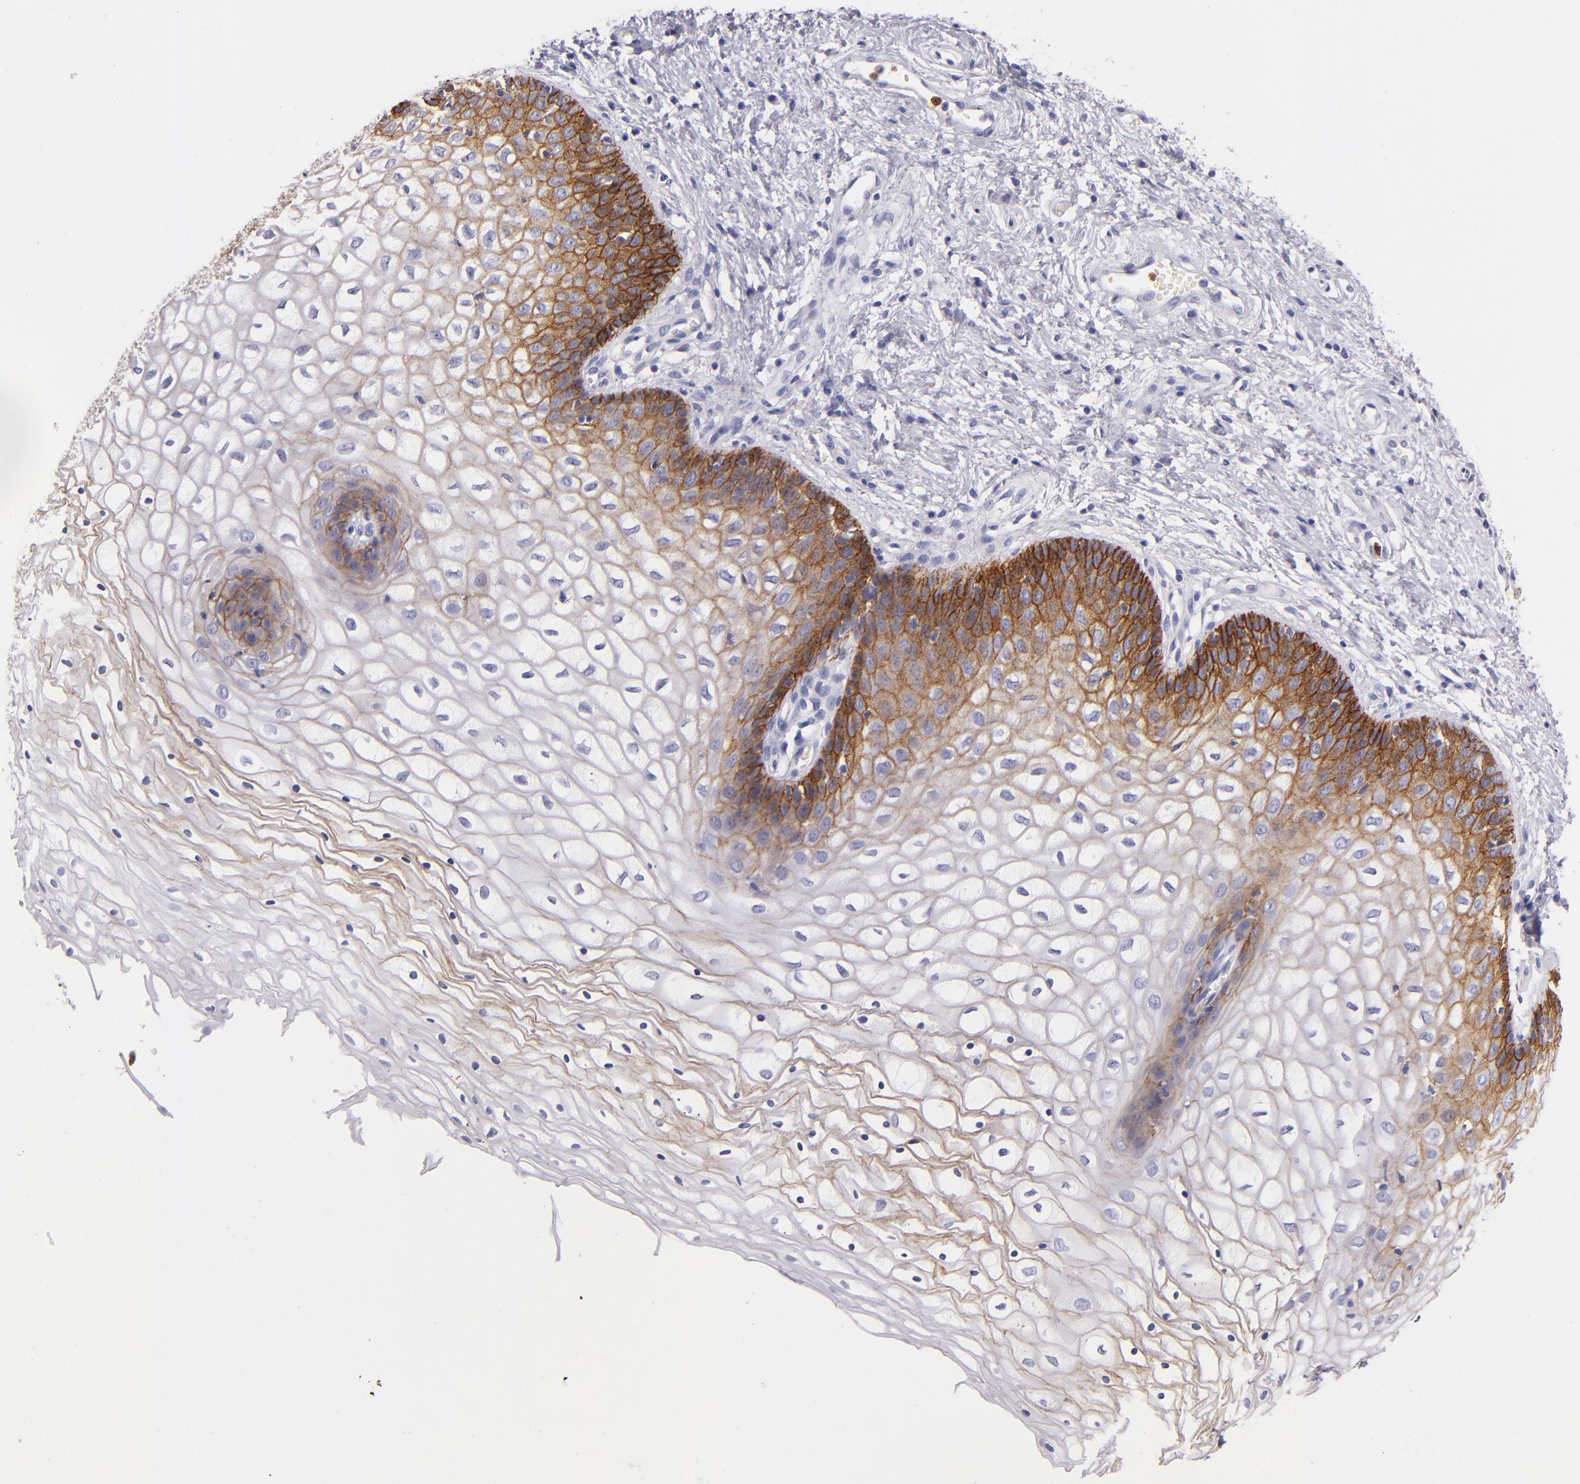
{"staining": {"intensity": "strong", "quantity": "25%-75%", "location": "cytoplasmic/membranous"}, "tissue": "vagina", "cell_type": "Squamous epithelial cells", "image_type": "normal", "snomed": [{"axis": "morphology", "description": "Normal tissue, NOS"}, {"axis": "topography", "description": "Vagina"}], "caption": "The micrograph demonstrates immunohistochemical staining of unremarkable vagina. There is strong cytoplasmic/membranous staining is identified in approximately 25%-75% of squamous epithelial cells.", "gene": "CDH3", "patient": {"sex": "female", "age": 34}}